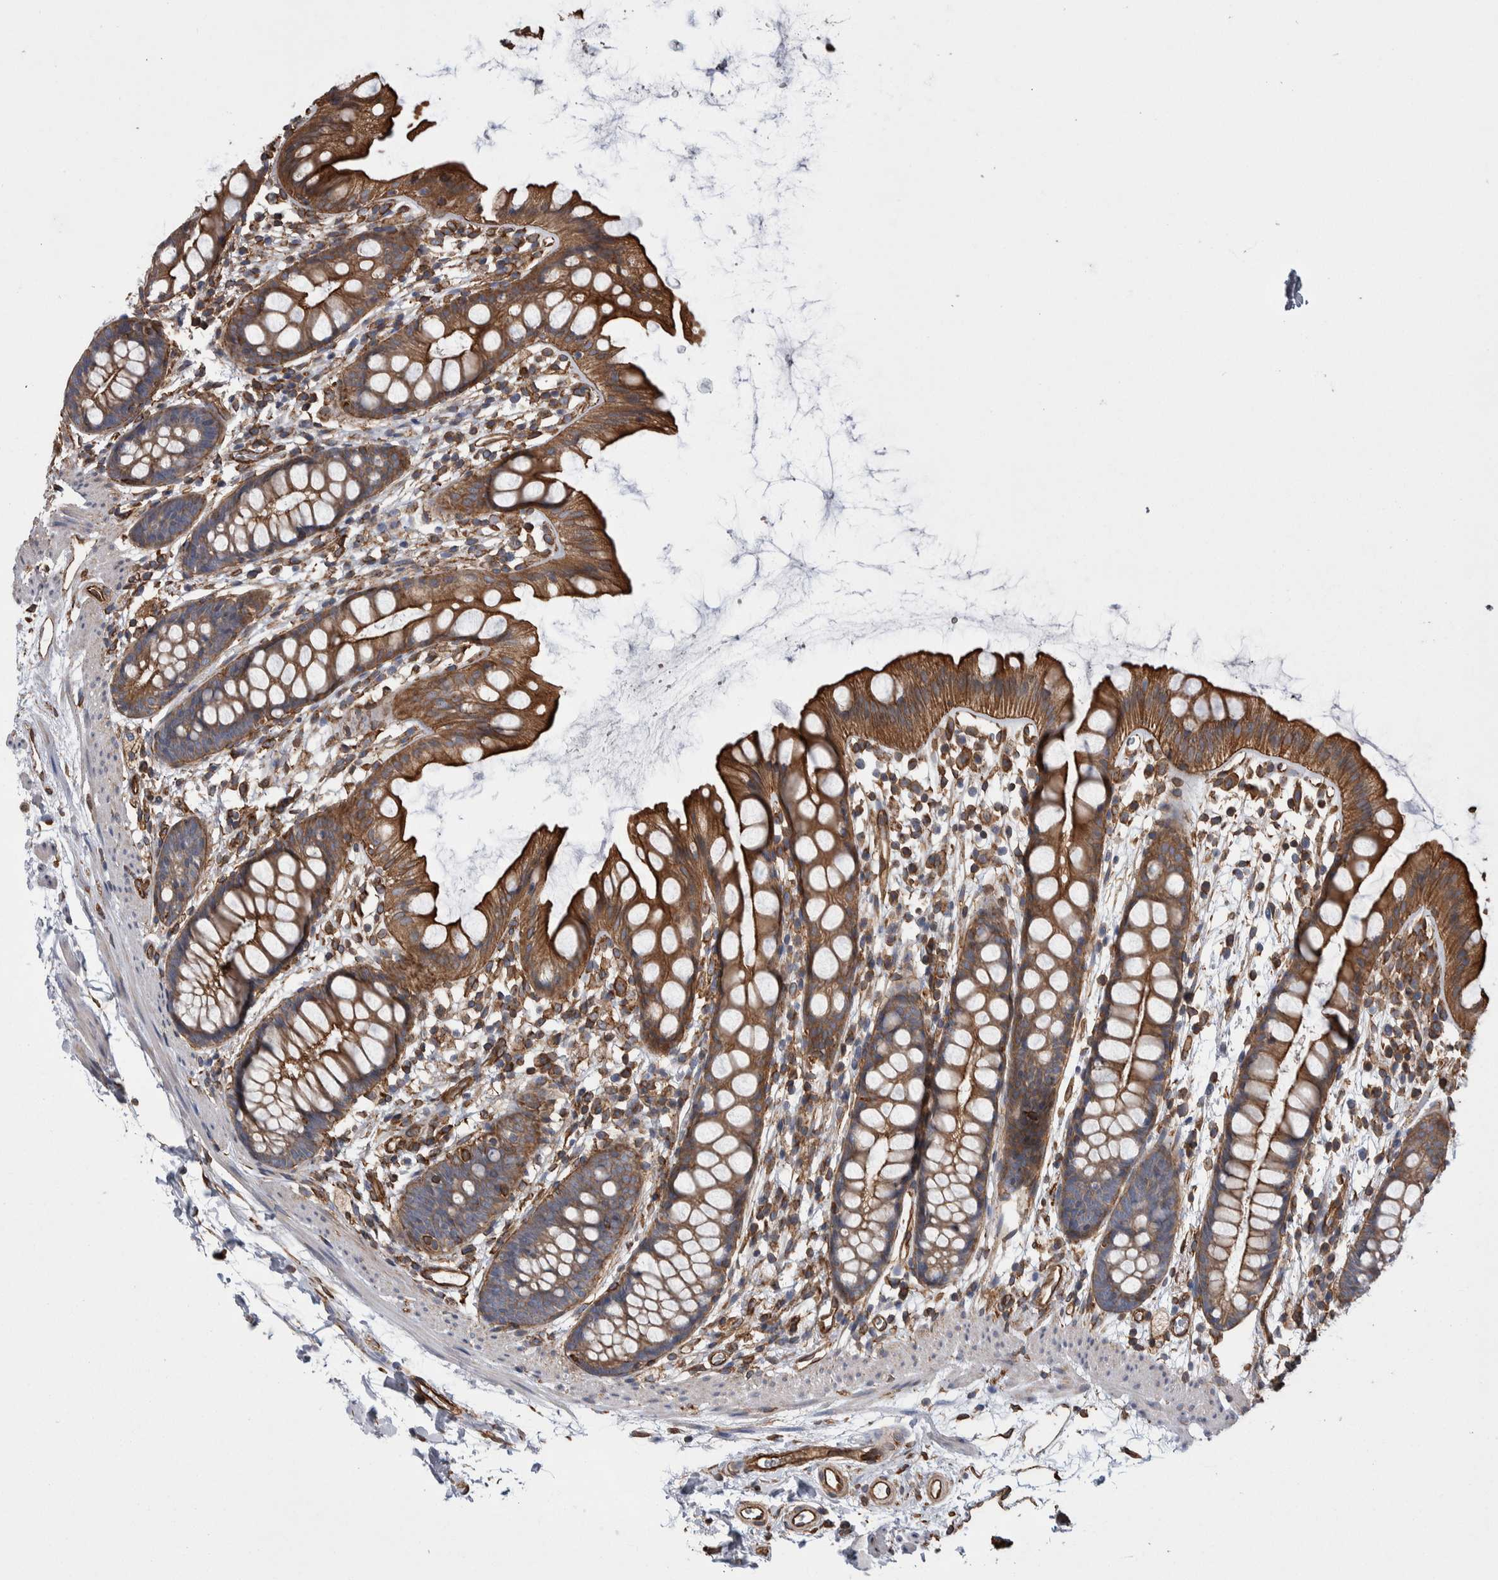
{"staining": {"intensity": "strong", "quantity": ">75%", "location": "cytoplasmic/membranous"}, "tissue": "rectum", "cell_type": "Glandular cells", "image_type": "normal", "snomed": [{"axis": "morphology", "description": "Normal tissue, NOS"}, {"axis": "topography", "description": "Rectum"}], "caption": "Human rectum stained with a brown dye reveals strong cytoplasmic/membranous positive positivity in about >75% of glandular cells.", "gene": "KIF12", "patient": {"sex": "female", "age": 65}}